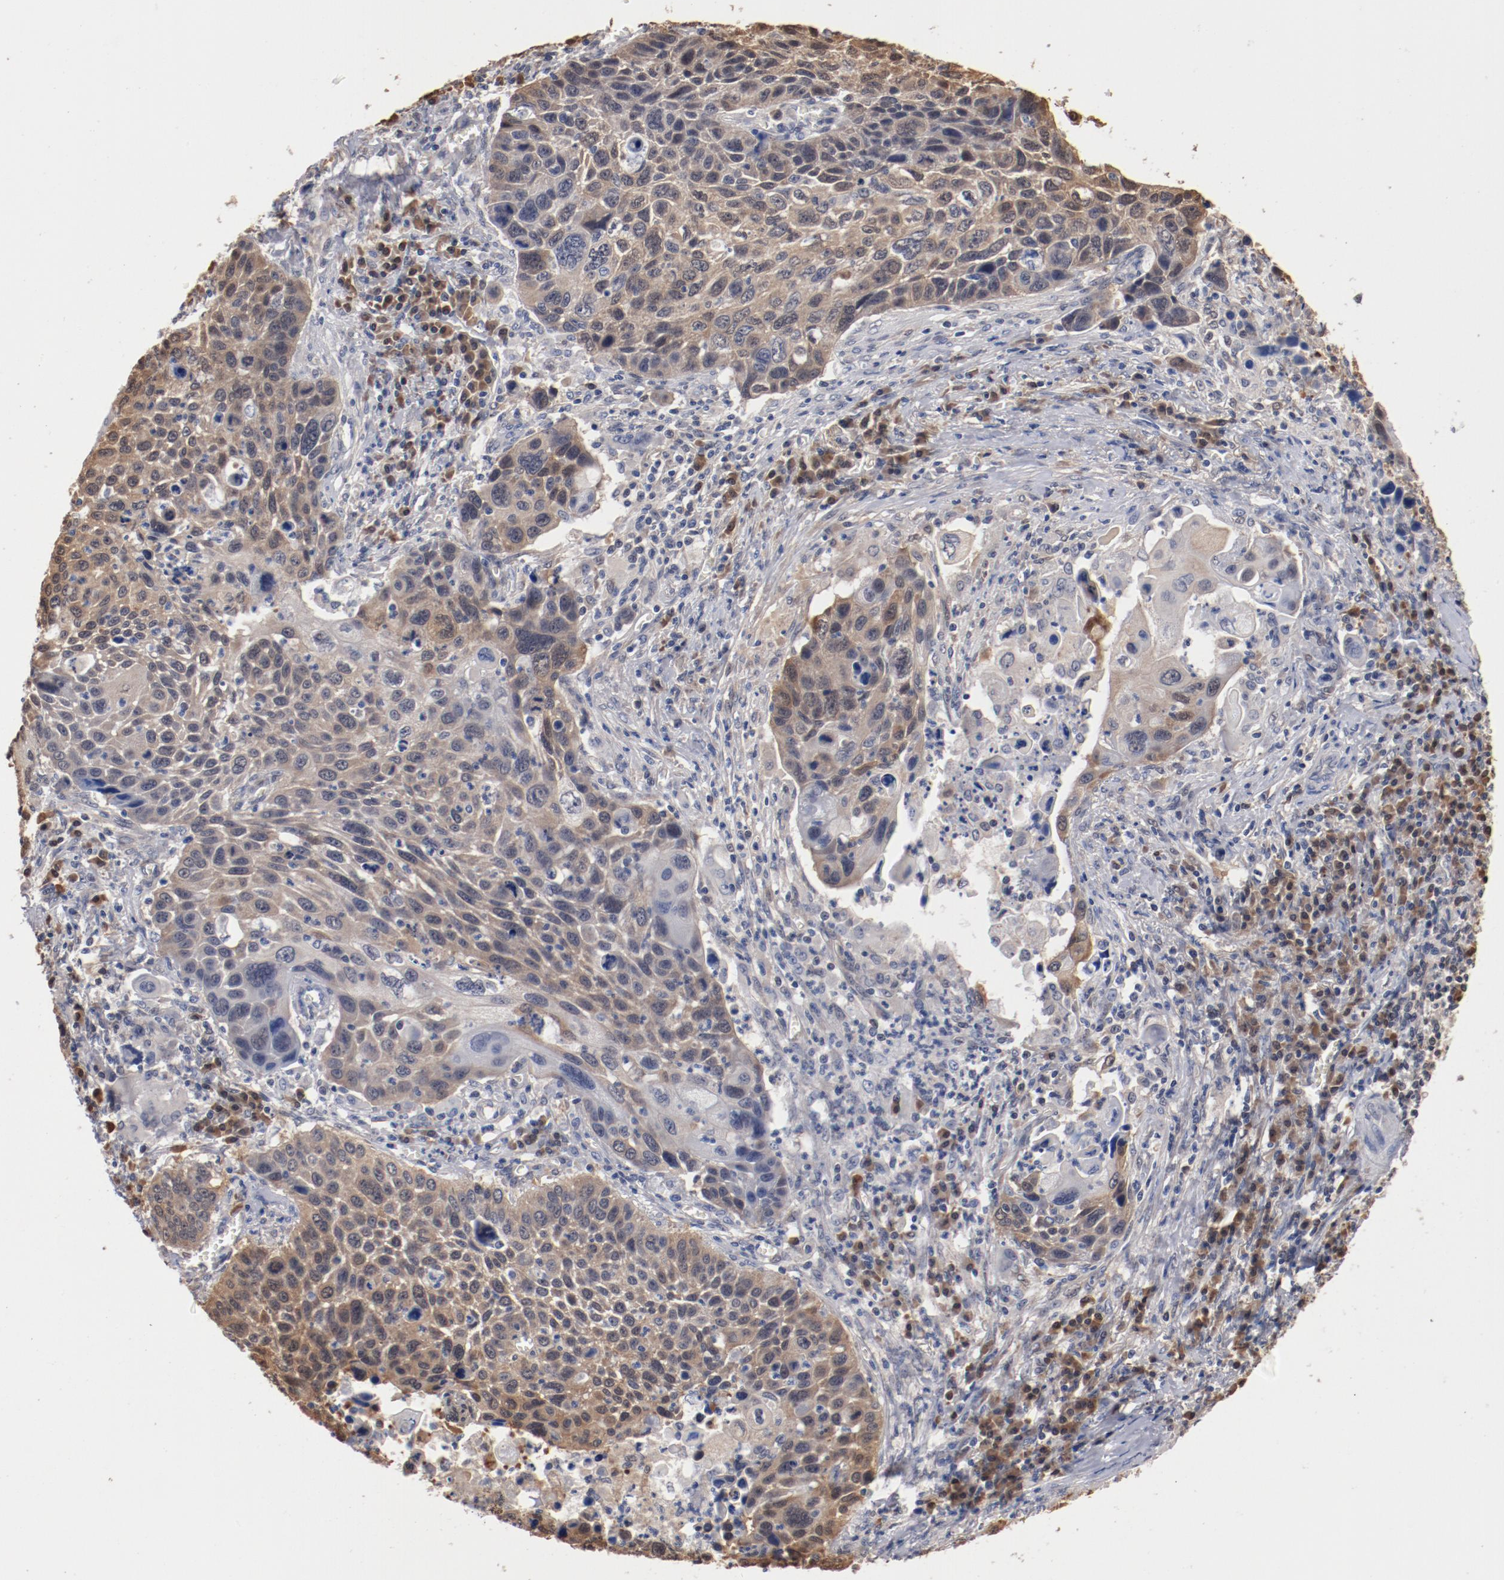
{"staining": {"intensity": "weak", "quantity": "25%-75%", "location": "cytoplasmic/membranous"}, "tissue": "lung cancer", "cell_type": "Tumor cells", "image_type": "cancer", "snomed": [{"axis": "morphology", "description": "Squamous cell carcinoma, NOS"}, {"axis": "topography", "description": "Lung"}], "caption": "Human lung squamous cell carcinoma stained for a protein (brown) reveals weak cytoplasmic/membranous positive staining in about 25%-75% of tumor cells.", "gene": "MIF", "patient": {"sex": "male", "age": 68}}